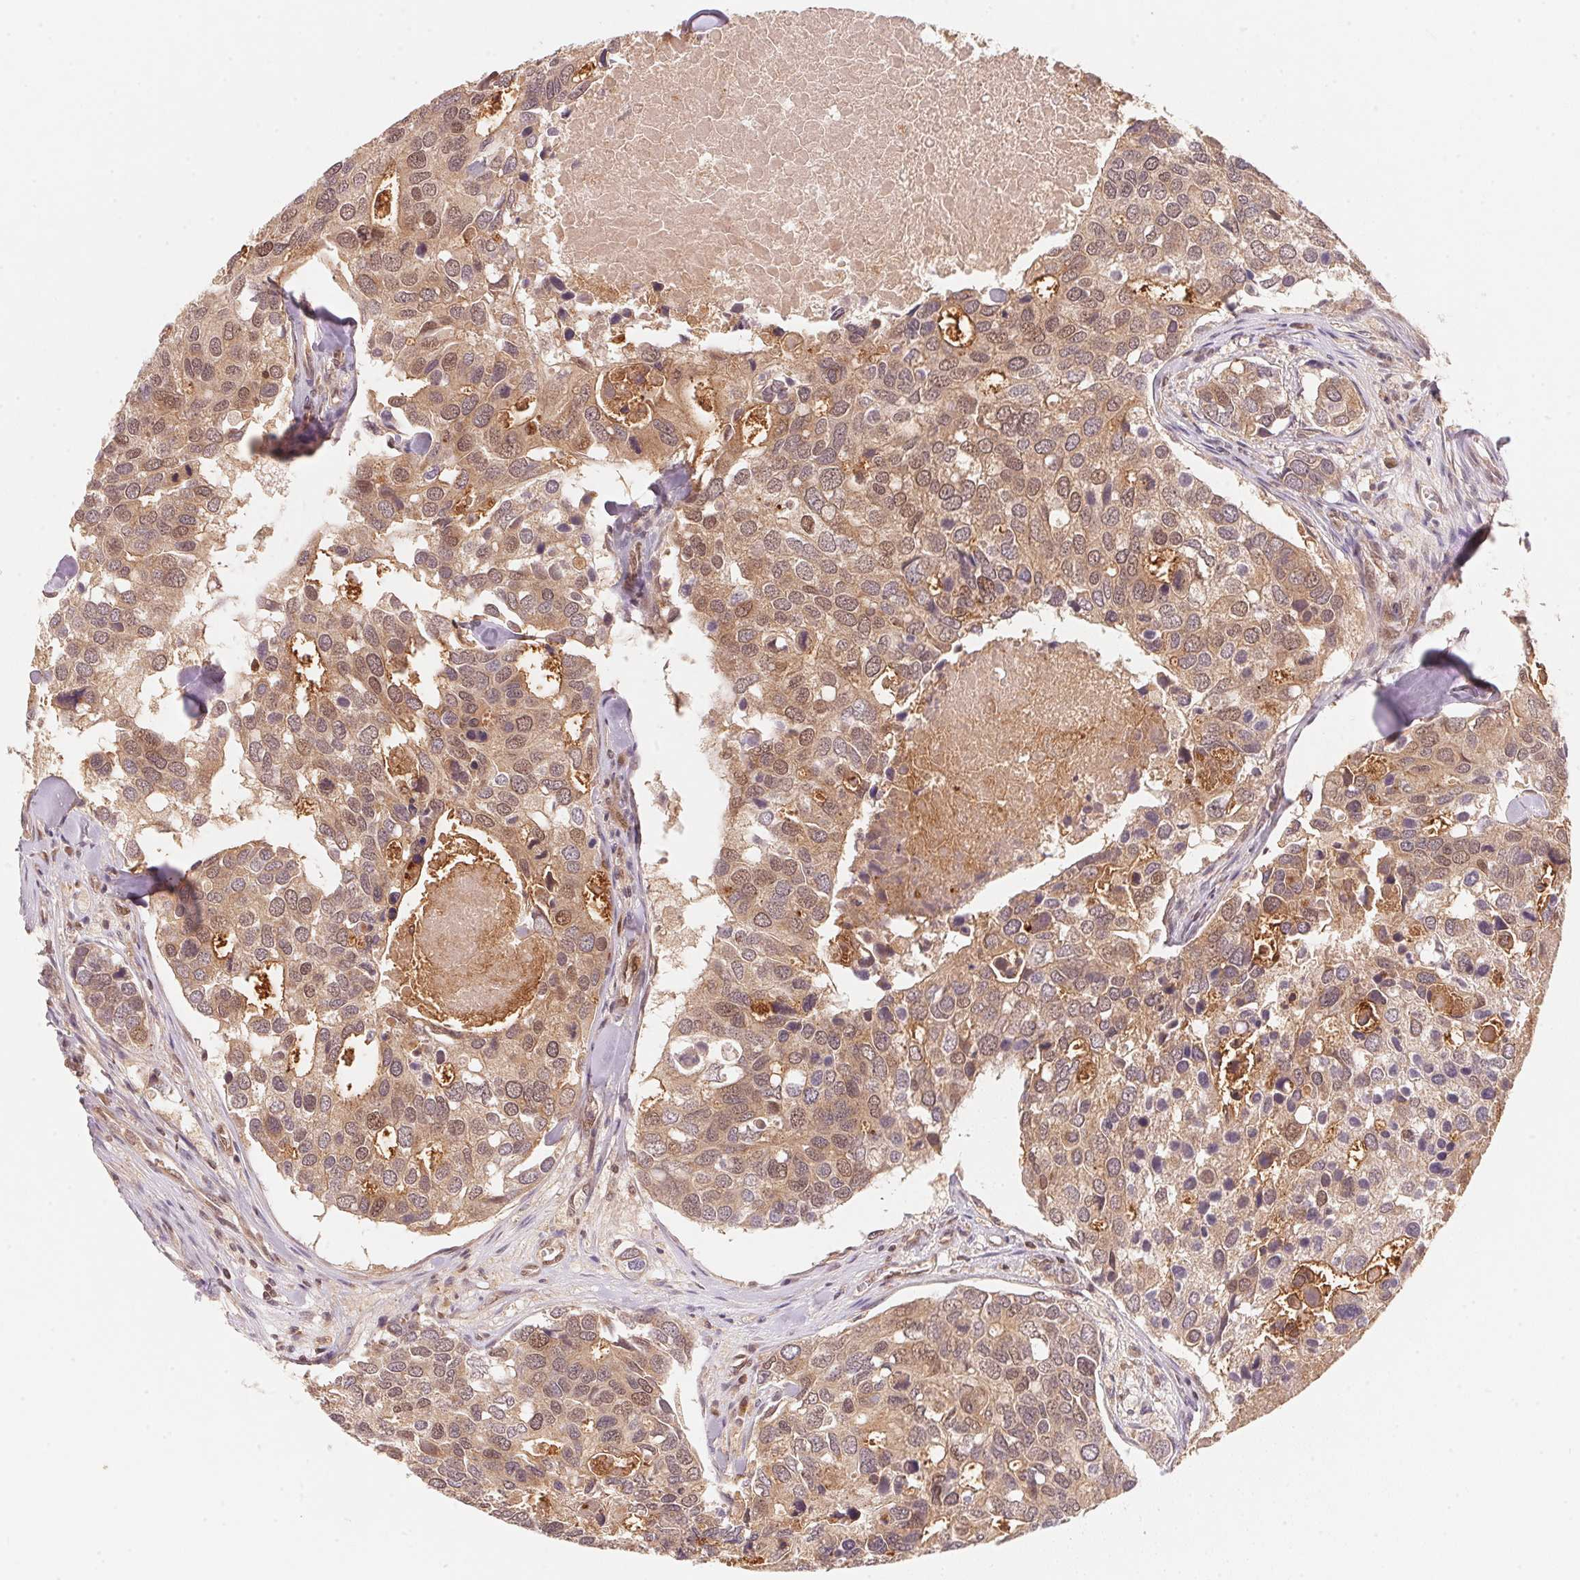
{"staining": {"intensity": "moderate", "quantity": ">75%", "location": "cytoplasmic/membranous,nuclear"}, "tissue": "breast cancer", "cell_type": "Tumor cells", "image_type": "cancer", "snomed": [{"axis": "morphology", "description": "Duct carcinoma"}, {"axis": "topography", "description": "Breast"}], "caption": "A histopathology image of human breast cancer (infiltrating ductal carcinoma) stained for a protein displays moderate cytoplasmic/membranous and nuclear brown staining in tumor cells.", "gene": "CCDC102B", "patient": {"sex": "female", "age": 83}}